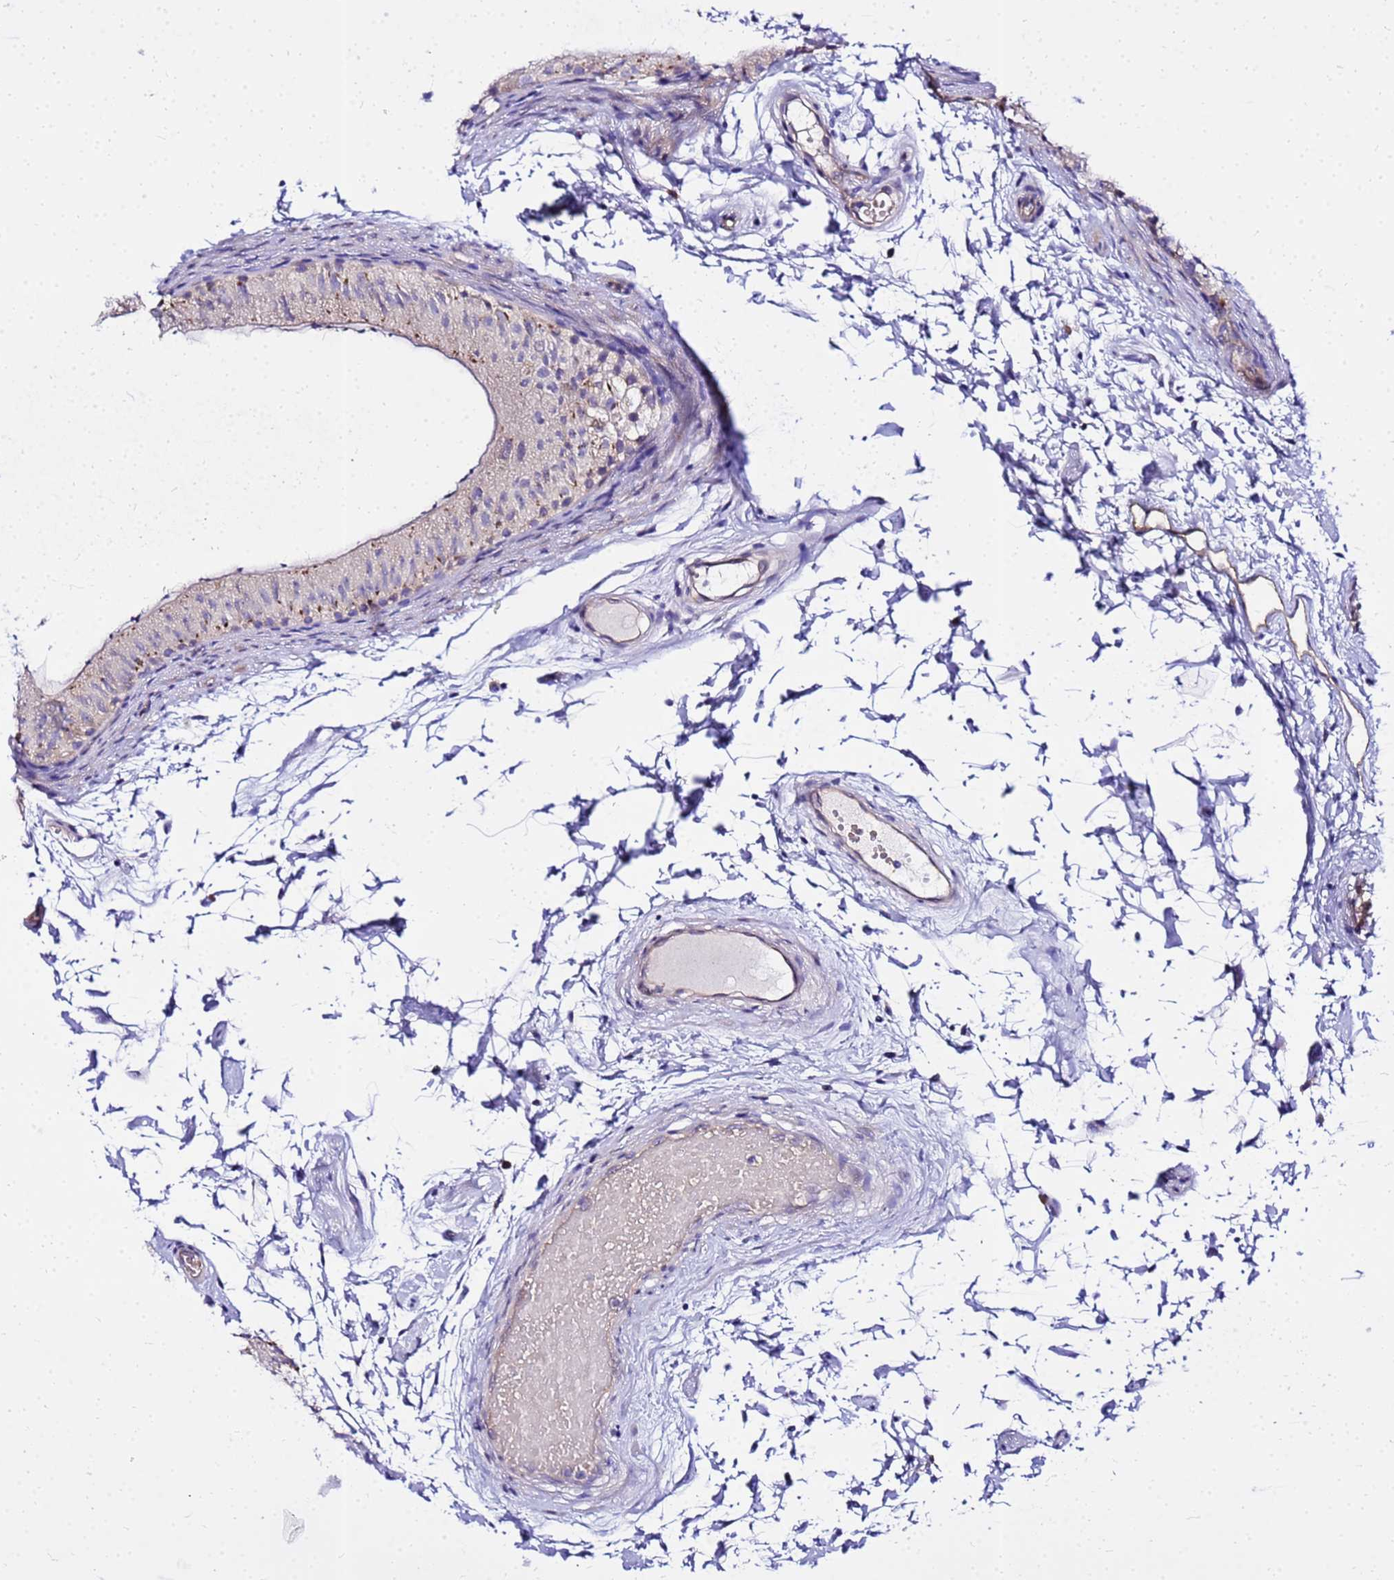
{"staining": {"intensity": "negative", "quantity": "none", "location": "none"}, "tissue": "epididymis", "cell_type": "Glandular cells", "image_type": "normal", "snomed": [{"axis": "morphology", "description": "Normal tissue, NOS"}, {"axis": "topography", "description": "Epididymis"}], "caption": "A high-resolution micrograph shows immunohistochemistry (IHC) staining of normal epididymis, which shows no significant positivity in glandular cells.", "gene": "HERC5", "patient": {"sex": "male", "age": 50}}